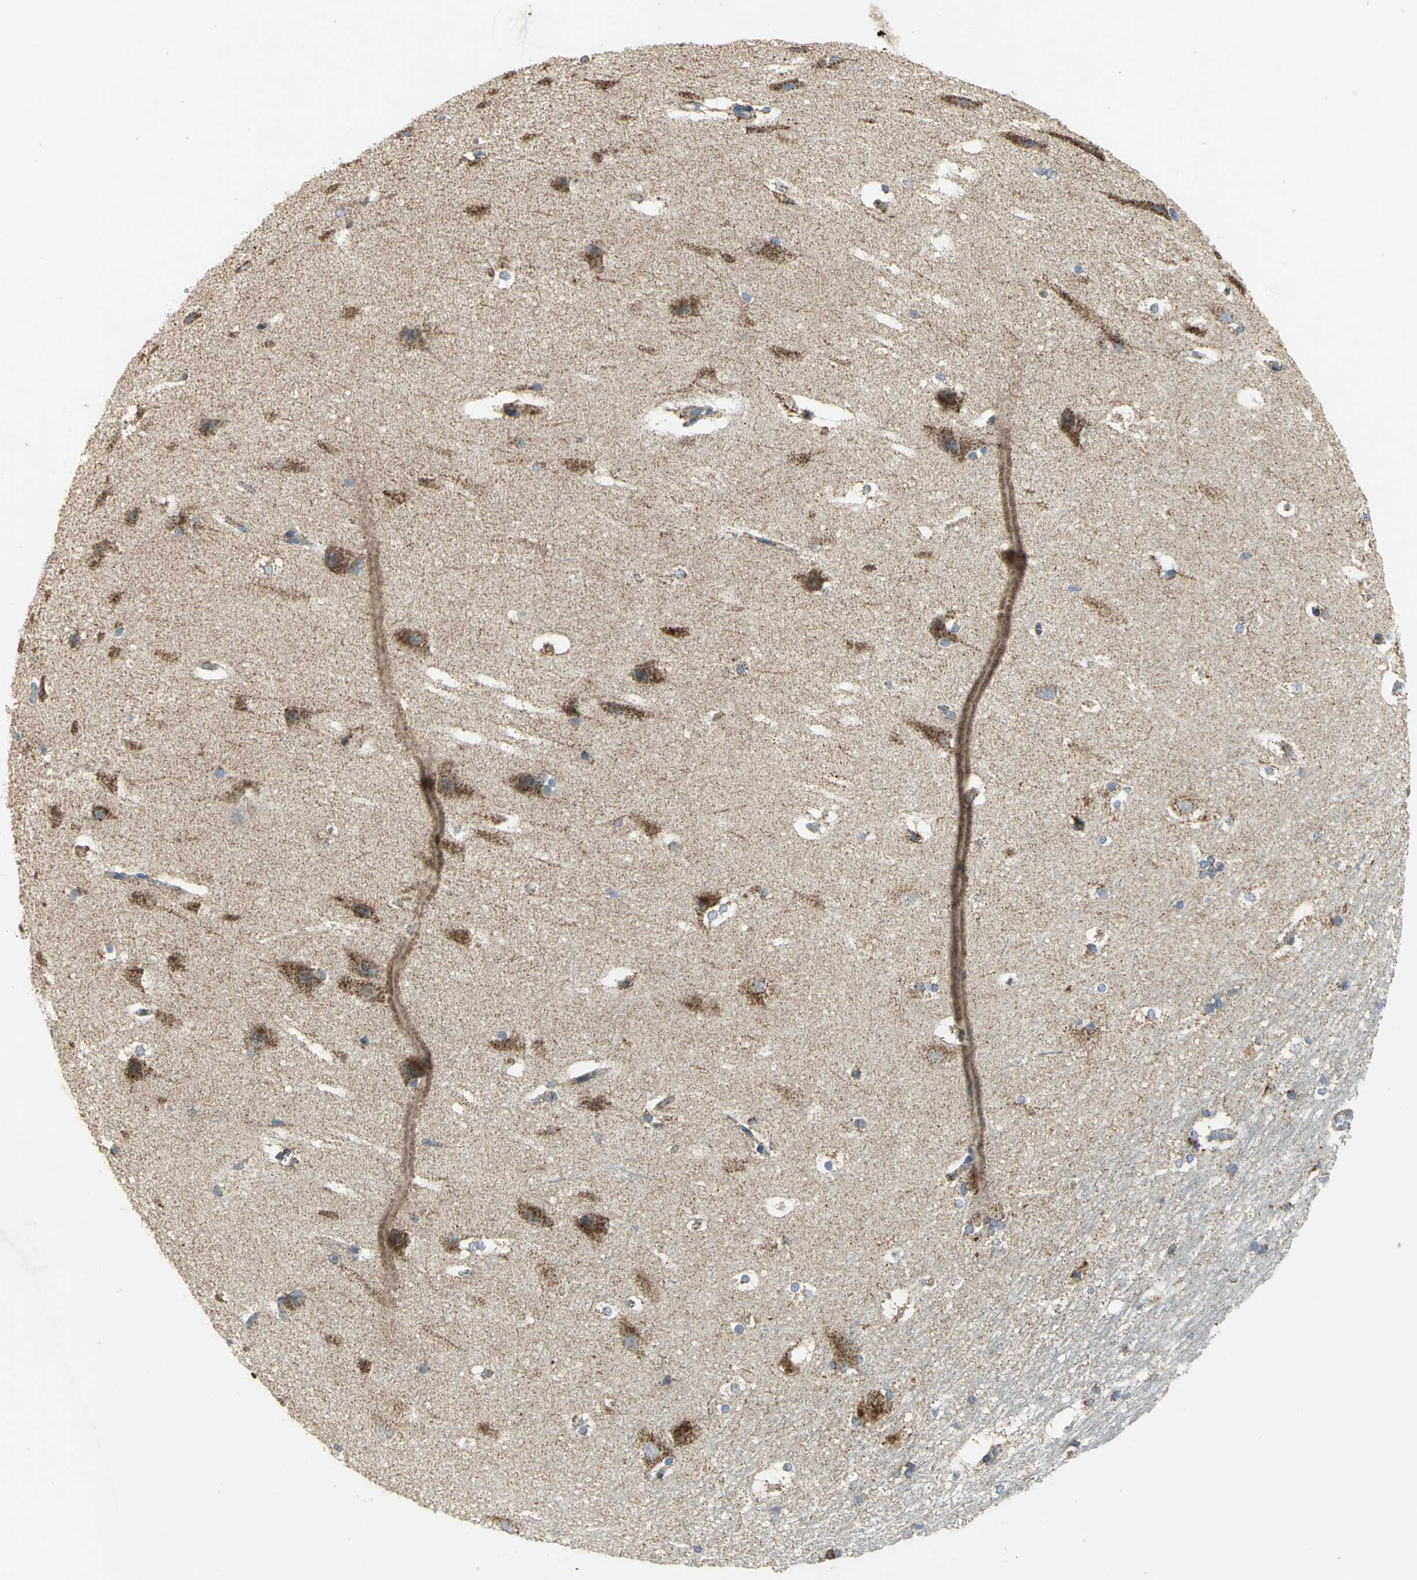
{"staining": {"intensity": "strong", "quantity": "25%-75%", "location": "cytoplasmic/membranous"}, "tissue": "hippocampus", "cell_type": "Glial cells", "image_type": "normal", "snomed": [{"axis": "morphology", "description": "Normal tissue, NOS"}, {"axis": "topography", "description": "Hippocampus"}], "caption": "A brown stain labels strong cytoplasmic/membranous positivity of a protein in glial cells of benign hippocampus.", "gene": "NDUFB5", "patient": {"sex": "female", "age": 19}}